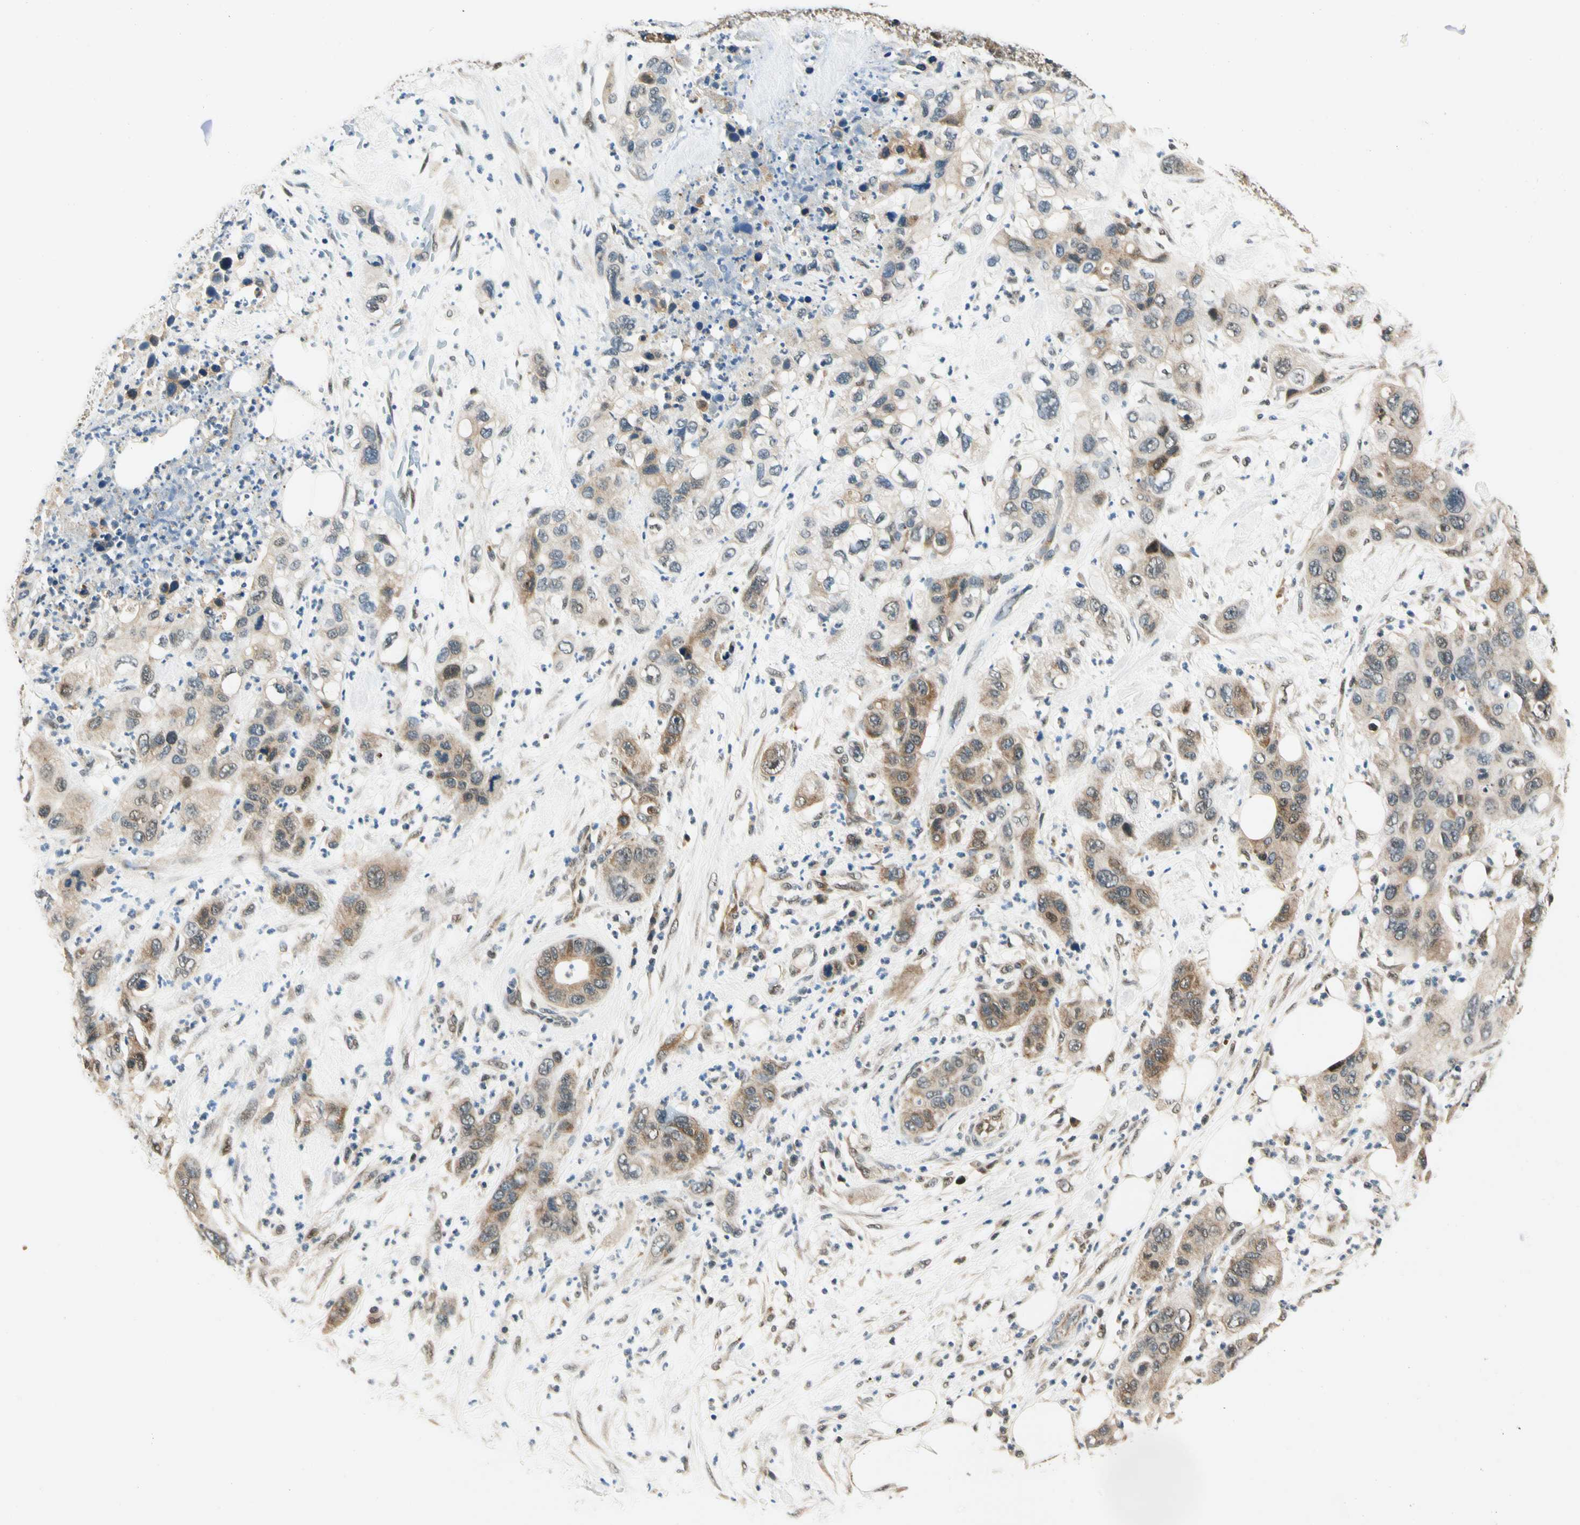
{"staining": {"intensity": "moderate", "quantity": ">75%", "location": "cytoplasmic/membranous"}, "tissue": "pancreatic cancer", "cell_type": "Tumor cells", "image_type": "cancer", "snomed": [{"axis": "morphology", "description": "Adenocarcinoma, NOS"}, {"axis": "topography", "description": "Pancreas"}], "caption": "Protein staining exhibits moderate cytoplasmic/membranous expression in about >75% of tumor cells in pancreatic adenocarcinoma.", "gene": "PDK2", "patient": {"sex": "female", "age": 71}}